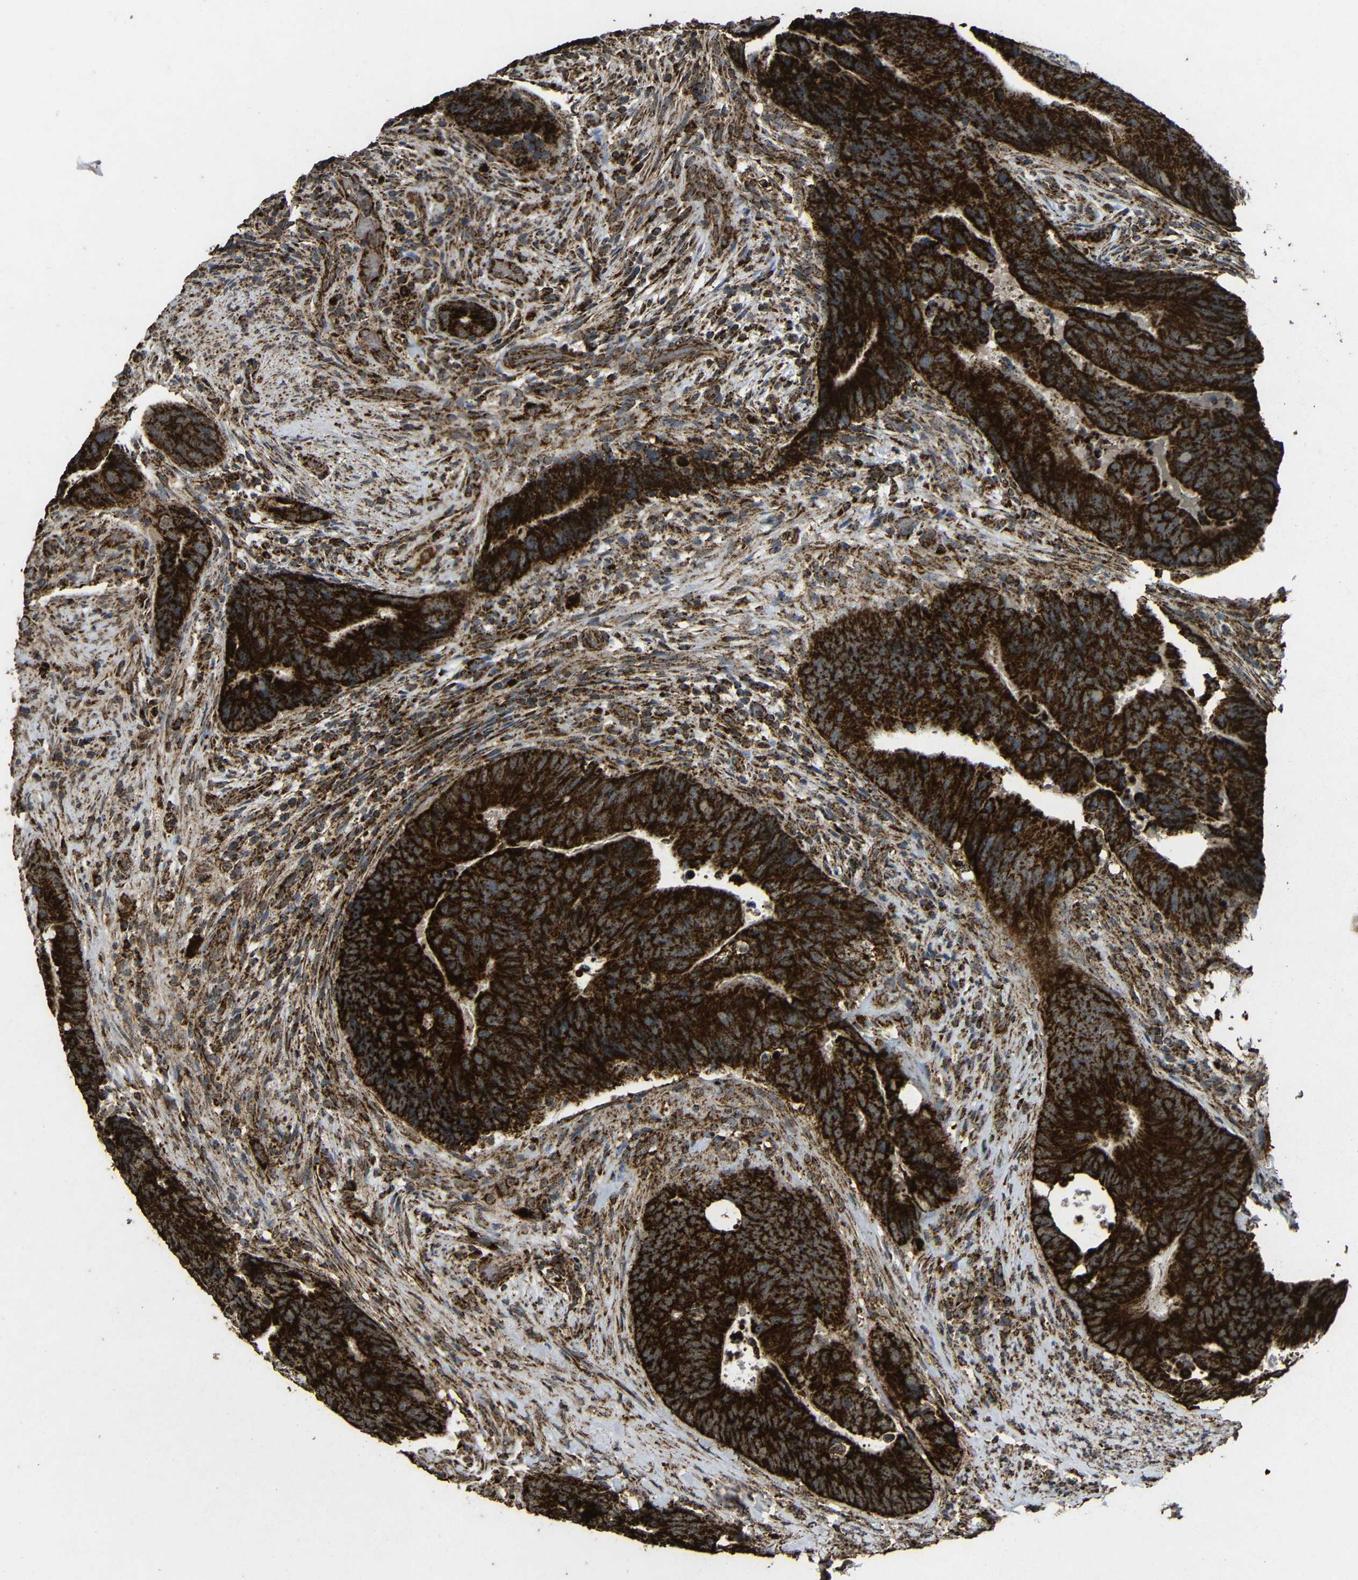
{"staining": {"intensity": "strong", "quantity": ">75%", "location": "cytoplasmic/membranous"}, "tissue": "colorectal cancer", "cell_type": "Tumor cells", "image_type": "cancer", "snomed": [{"axis": "morphology", "description": "Normal tissue, NOS"}, {"axis": "morphology", "description": "Adenocarcinoma, NOS"}, {"axis": "topography", "description": "Colon"}], "caption": "Adenocarcinoma (colorectal) stained with a brown dye exhibits strong cytoplasmic/membranous positive staining in about >75% of tumor cells.", "gene": "ATP5F1A", "patient": {"sex": "male", "age": 56}}